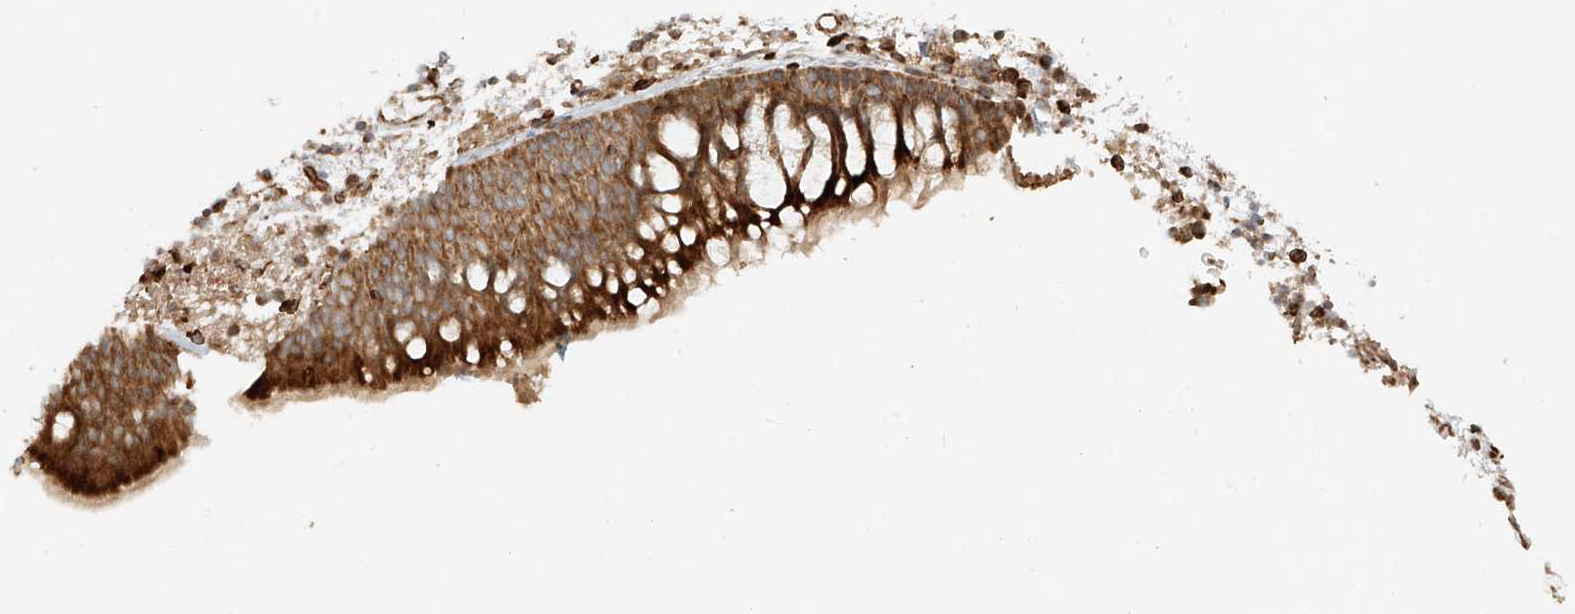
{"staining": {"intensity": "strong", "quantity": ">75%", "location": "cytoplasmic/membranous"}, "tissue": "nasopharynx", "cell_type": "Respiratory epithelial cells", "image_type": "normal", "snomed": [{"axis": "morphology", "description": "Normal tissue, NOS"}, {"axis": "morphology", "description": "Inflammation, NOS"}, {"axis": "morphology", "description": "Malignant melanoma, Metastatic site"}, {"axis": "topography", "description": "Nasopharynx"}], "caption": "IHC of unremarkable human nasopharynx displays high levels of strong cytoplasmic/membranous staining in approximately >75% of respiratory epithelial cells. (IHC, brightfield microscopy, high magnification).", "gene": "MIPEP", "patient": {"sex": "male", "age": 70}}